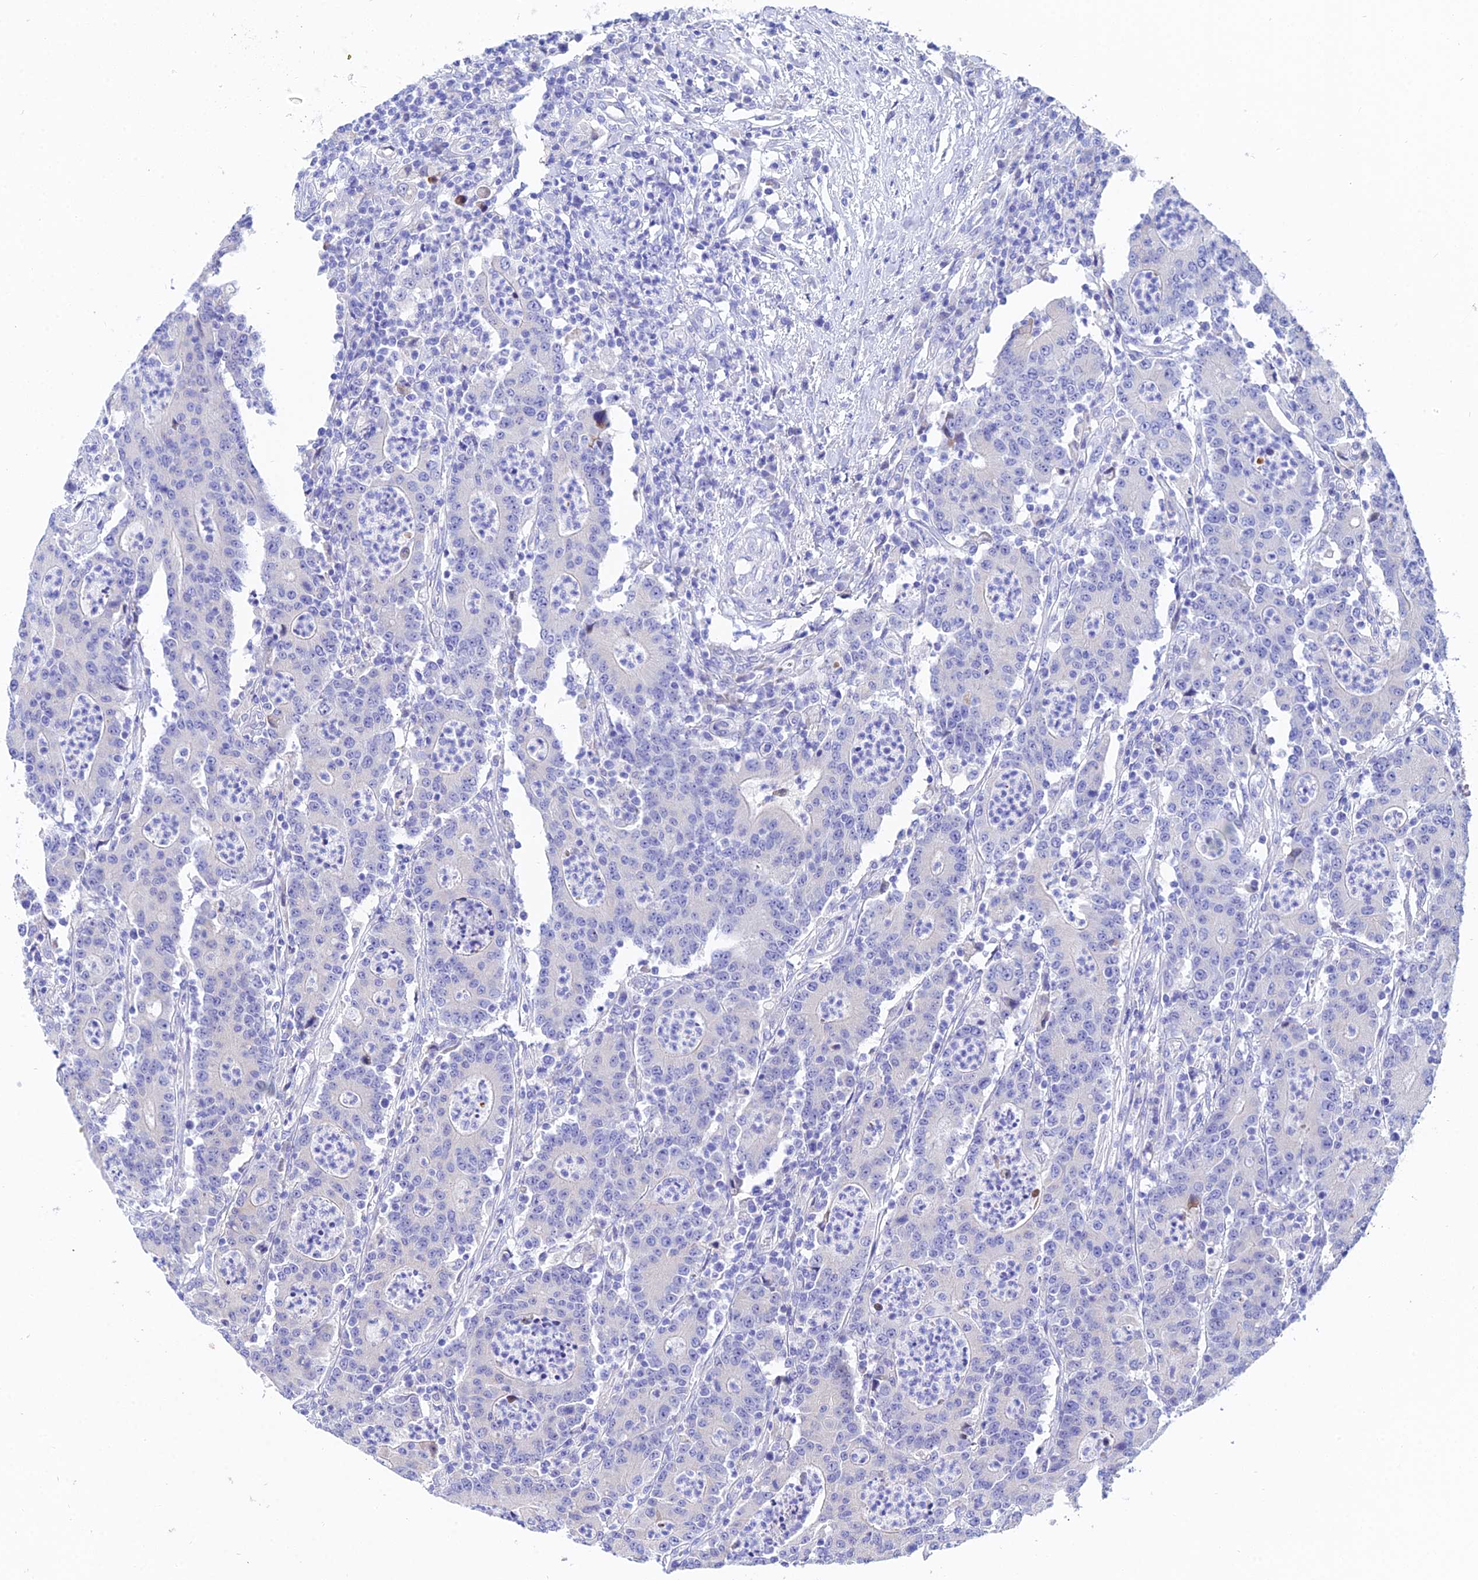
{"staining": {"intensity": "negative", "quantity": "none", "location": "none"}, "tissue": "colorectal cancer", "cell_type": "Tumor cells", "image_type": "cancer", "snomed": [{"axis": "morphology", "description": "Adenocarcinoma, NOS"}, {"axis": "topography", "description": "Colon"}], "caption": "Colorectal adenocarcinoma was stained to show a protein in brown. There is no significant staining in tumor cells.", "gene": "CEP41", "patient": {"sex": "male", "age": 83}}